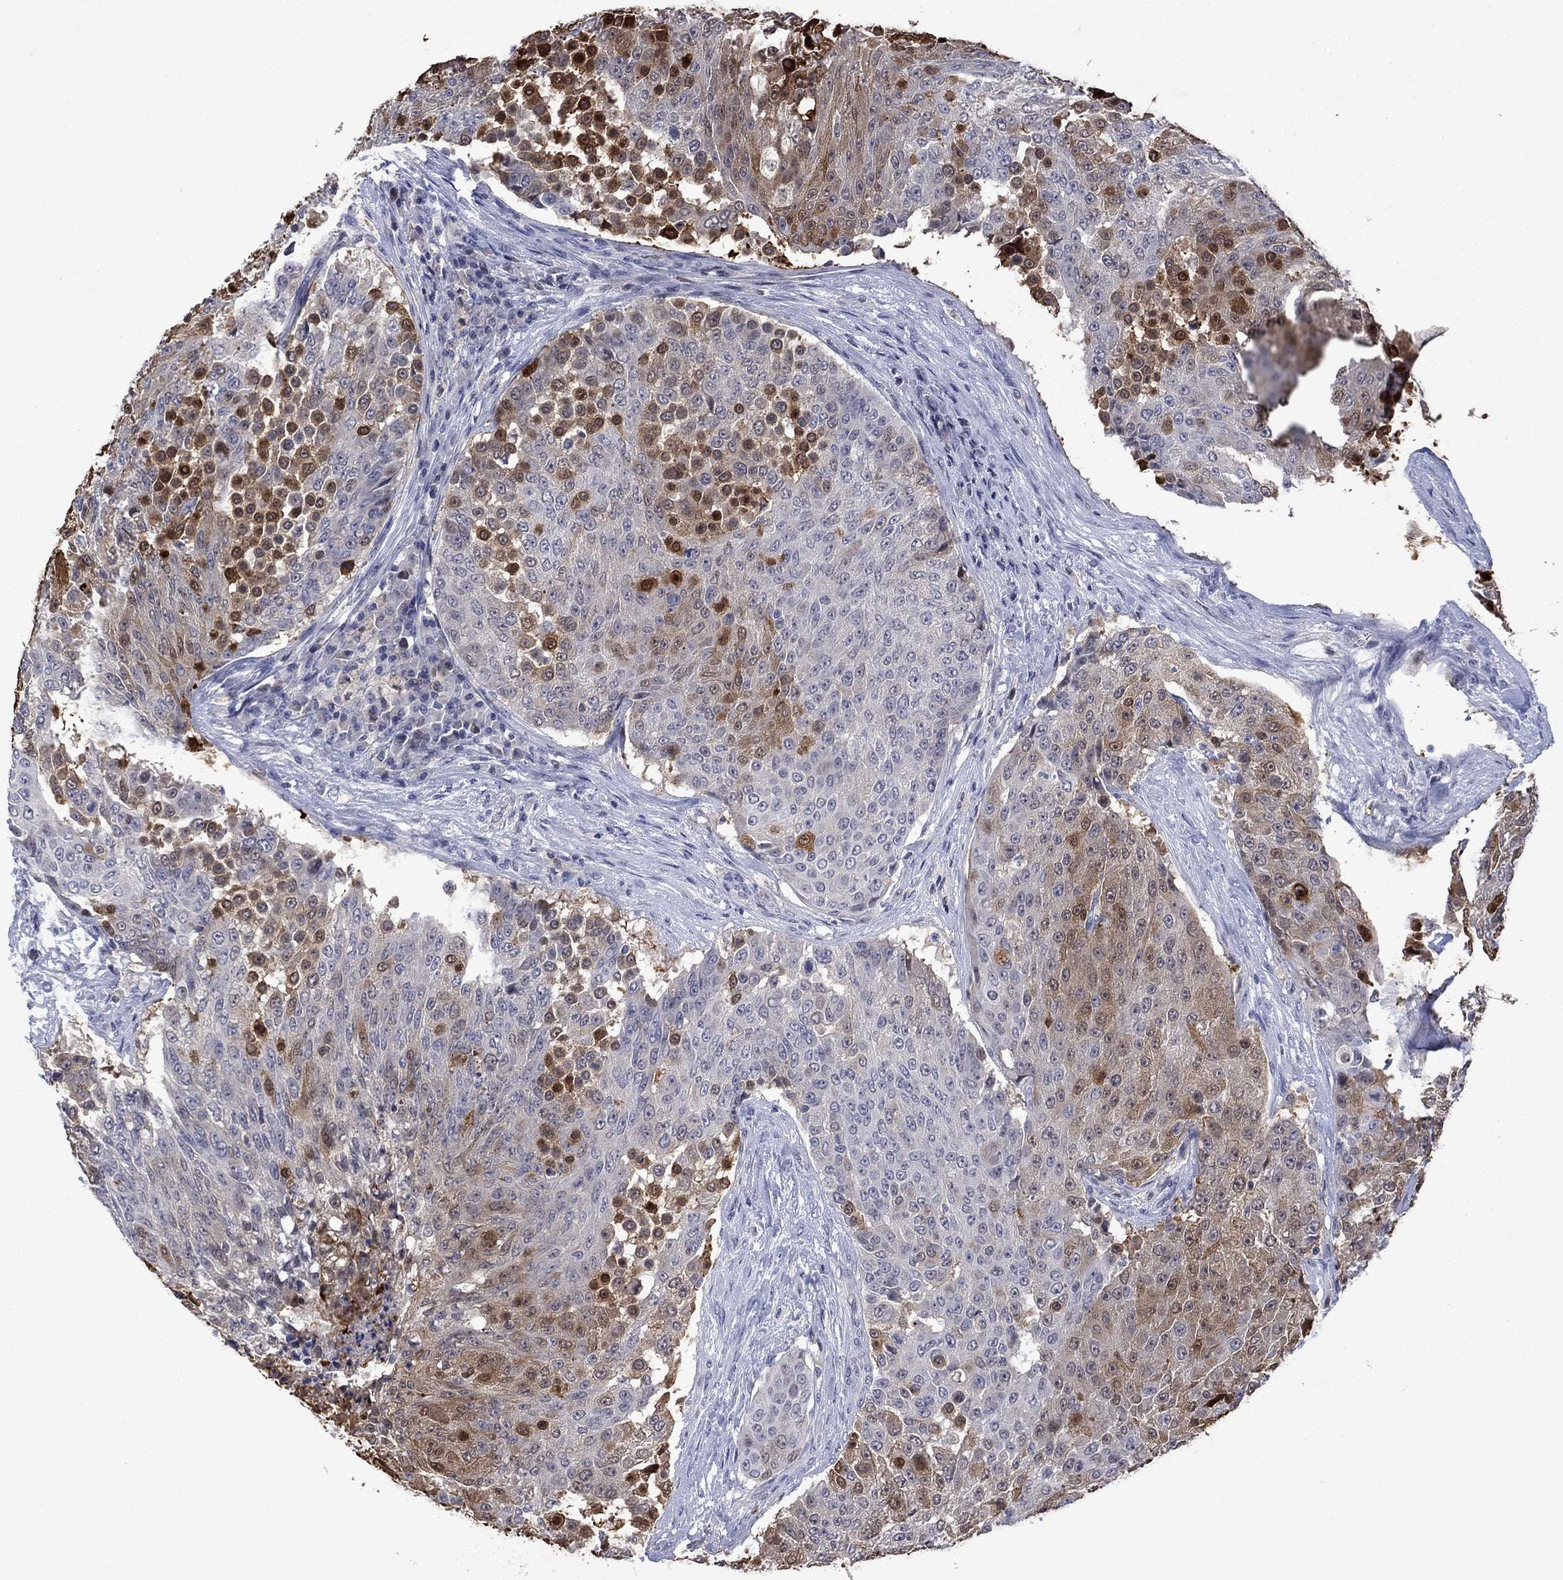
{"staining": {"intensity": "strong", "quantity": "<25%", "location": "cytoplasmic/membranous,nuclear"}, "tissue": "urothelial cancer", "cell_type": "Tumor cells", "image_type": "cancer", "snomed": [{"axis": "morphology", "description": "Urothelial carcinoma, High grade"}, {"axis": "topography", "description": "Urinary bladder"}], "caption": "This is an image of immunohistochemistry staining of urothelial cancer, which shows strong expression in the cytoplasmic/membranous and nuclear of tumor cells.", "gene": "AGL", "patient": {"sex": "female", "age": 63}}